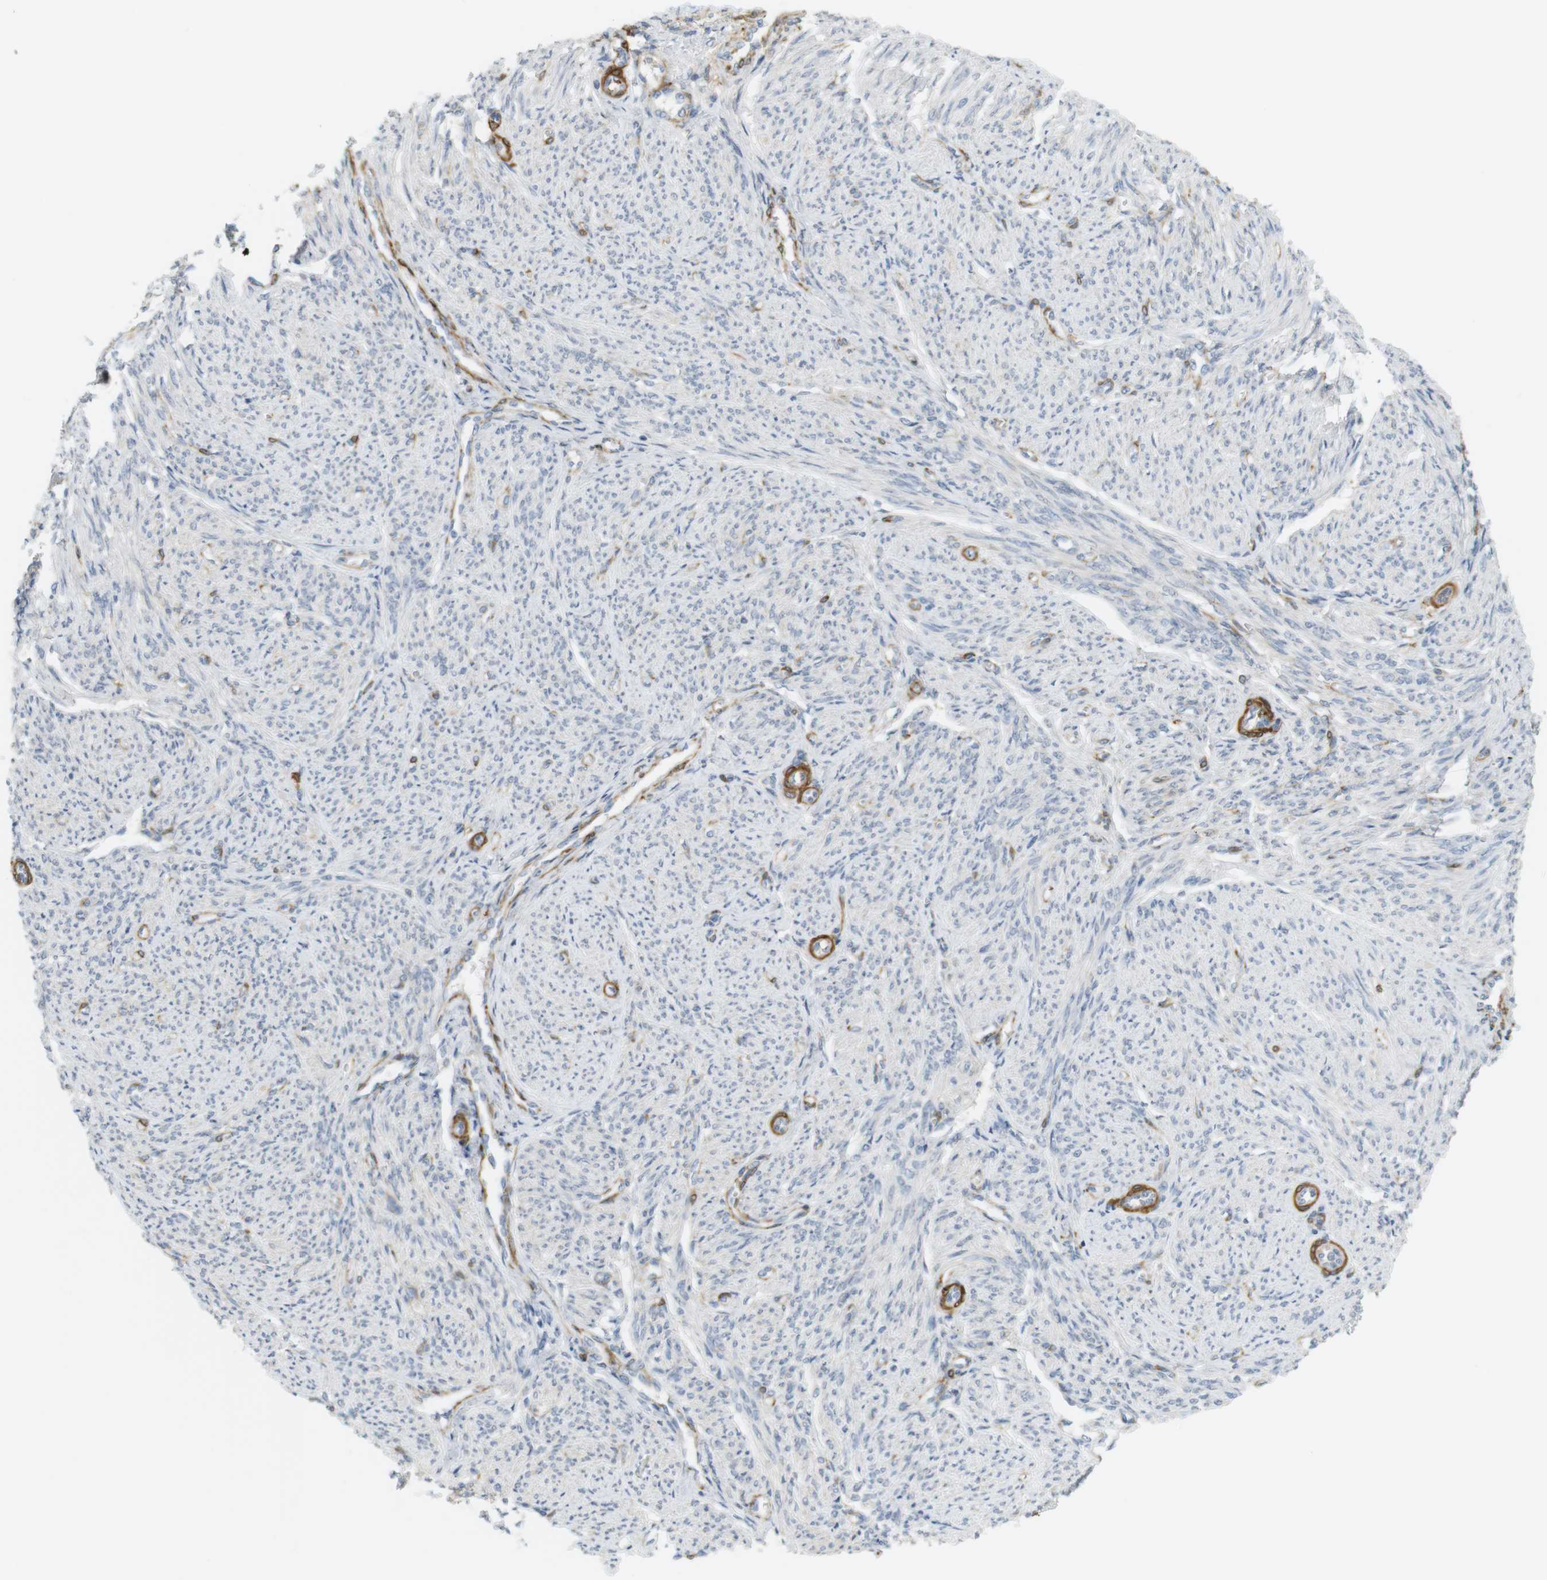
{"staining": {"intensity": "negative", "quantity": "none", "location": "none"}, "tissue": "smooth muscle", "cell_type": "Smooth muscle cells", "image_type": "normal", "snomed": [{"axis": "morphology", "description": "Normal tissue, NOS"}, {"axis": "topography", "description": "Smooth muscle"}], "caption": "DAB (3,3'-diaminobenzidine) immunohistochemical staining of unremarkable human smooth muscle exhibits no significant positivity in smooth muscle cells. (DAB immunohistochemistry with hematoxylin counter stain).", "gene": "PDE3A", "patient": {"sex": "female", "age": 65}}